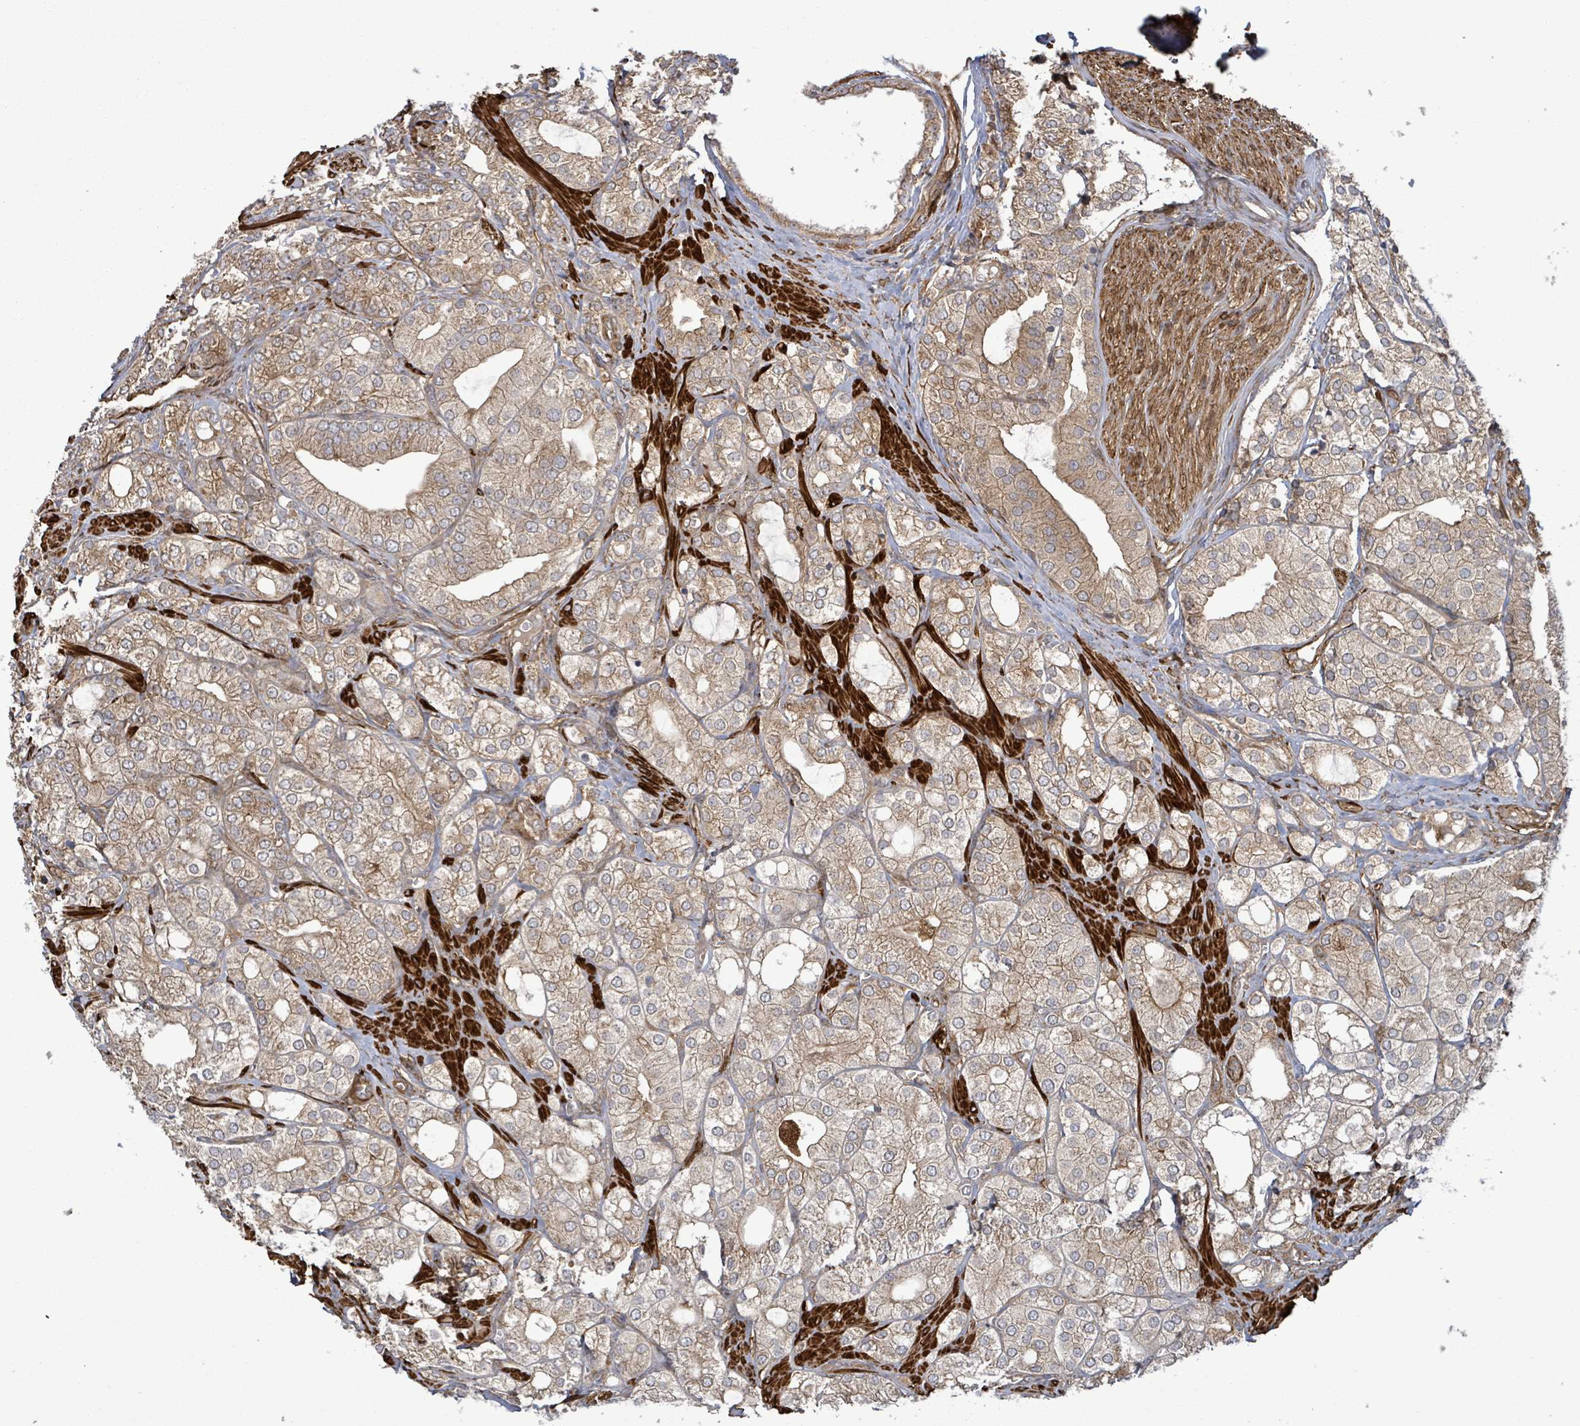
{"staining": {"intensity": "weak", "quantity": ">75%", "location": "cytoplasmic/membranous"}, "tissue": "prostate cancer", "cell_type": "Tumor cells", "image_type": "cancer", "snomed": [{"axis": "morphology", "description": "Adenocarcinoma, High grade"}, {"axis": "topography", "description": "Prostate"}], "caption": "DAB (3,3'-diaminobenzidine) immunohistochemical staining of human adenocarcinoma (high-grade) (prostate) reveals weak cytoplasmic/membranous protein staining in approximately >75% of tumor cells. (DAB (3,3'-diaminobenzidine) IHC, brown staining for protein, blue staining for nuclei).", "gene": "MAP3K6", "patient": {"sex": "male", "age": 50}}